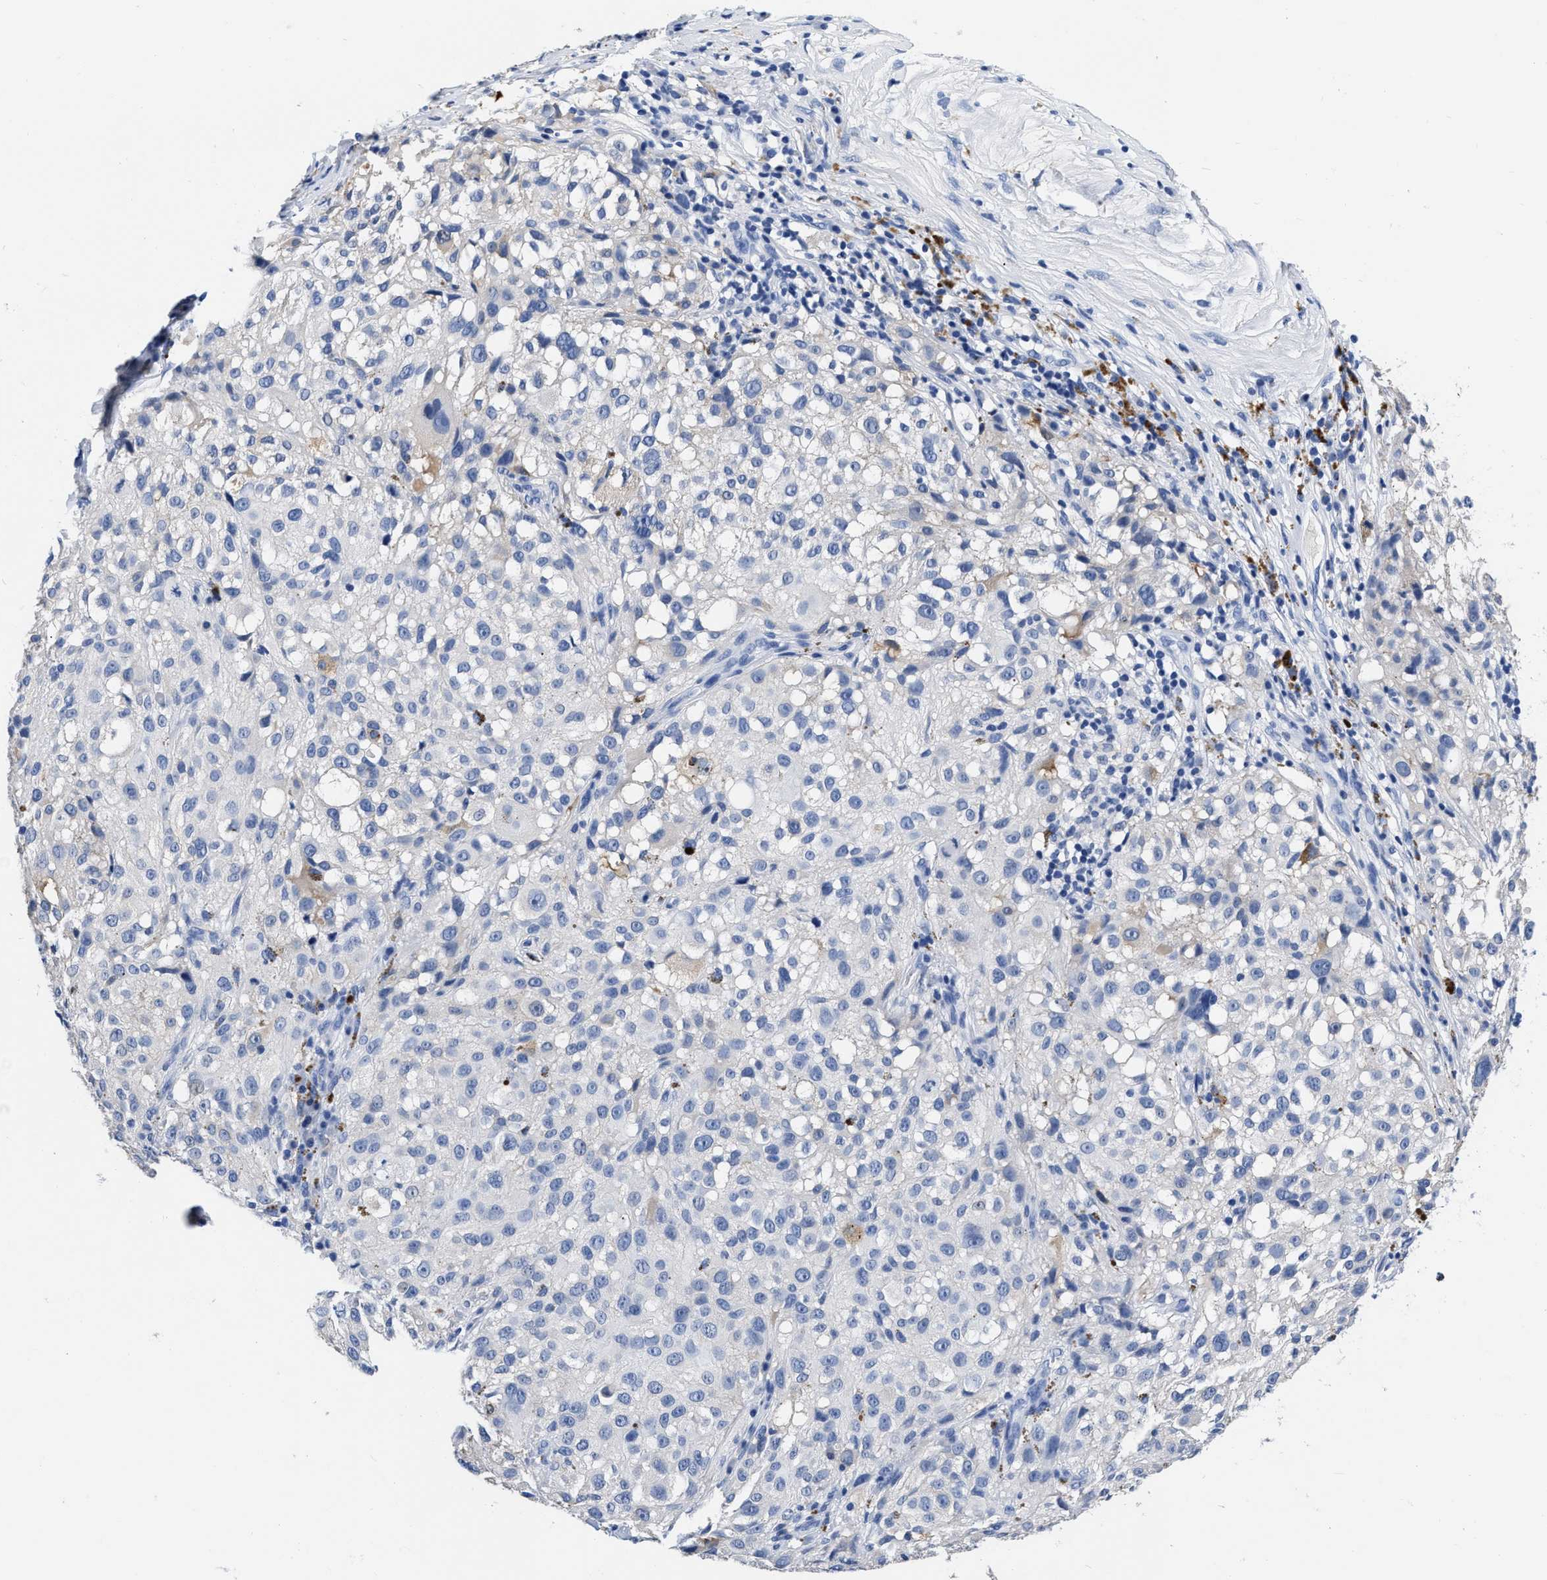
{"staining": {"intensity": "negative", "quantity": "none", "location": "none"}, "tissue": "melanoma", "cell_type": "Tumor cells", "image_type": "cancer", "snomed": [{"axis": "morphology", "description": "Necrosis, NOS"}, {"axis": "morphology", "description": "Malignant melanoma, NOS"}, {"axis": "topography", "description": "Skin"}], "caption": "Immunohistochemistry photomicrograph of neoplastic tissue: human malignant melanoma stained with DAB (3,3'-diaminobenzidine) shows no significant protein staining in tumor cells.", "gene": "CER1", "patient": {"sex": "female", "age": 87}}